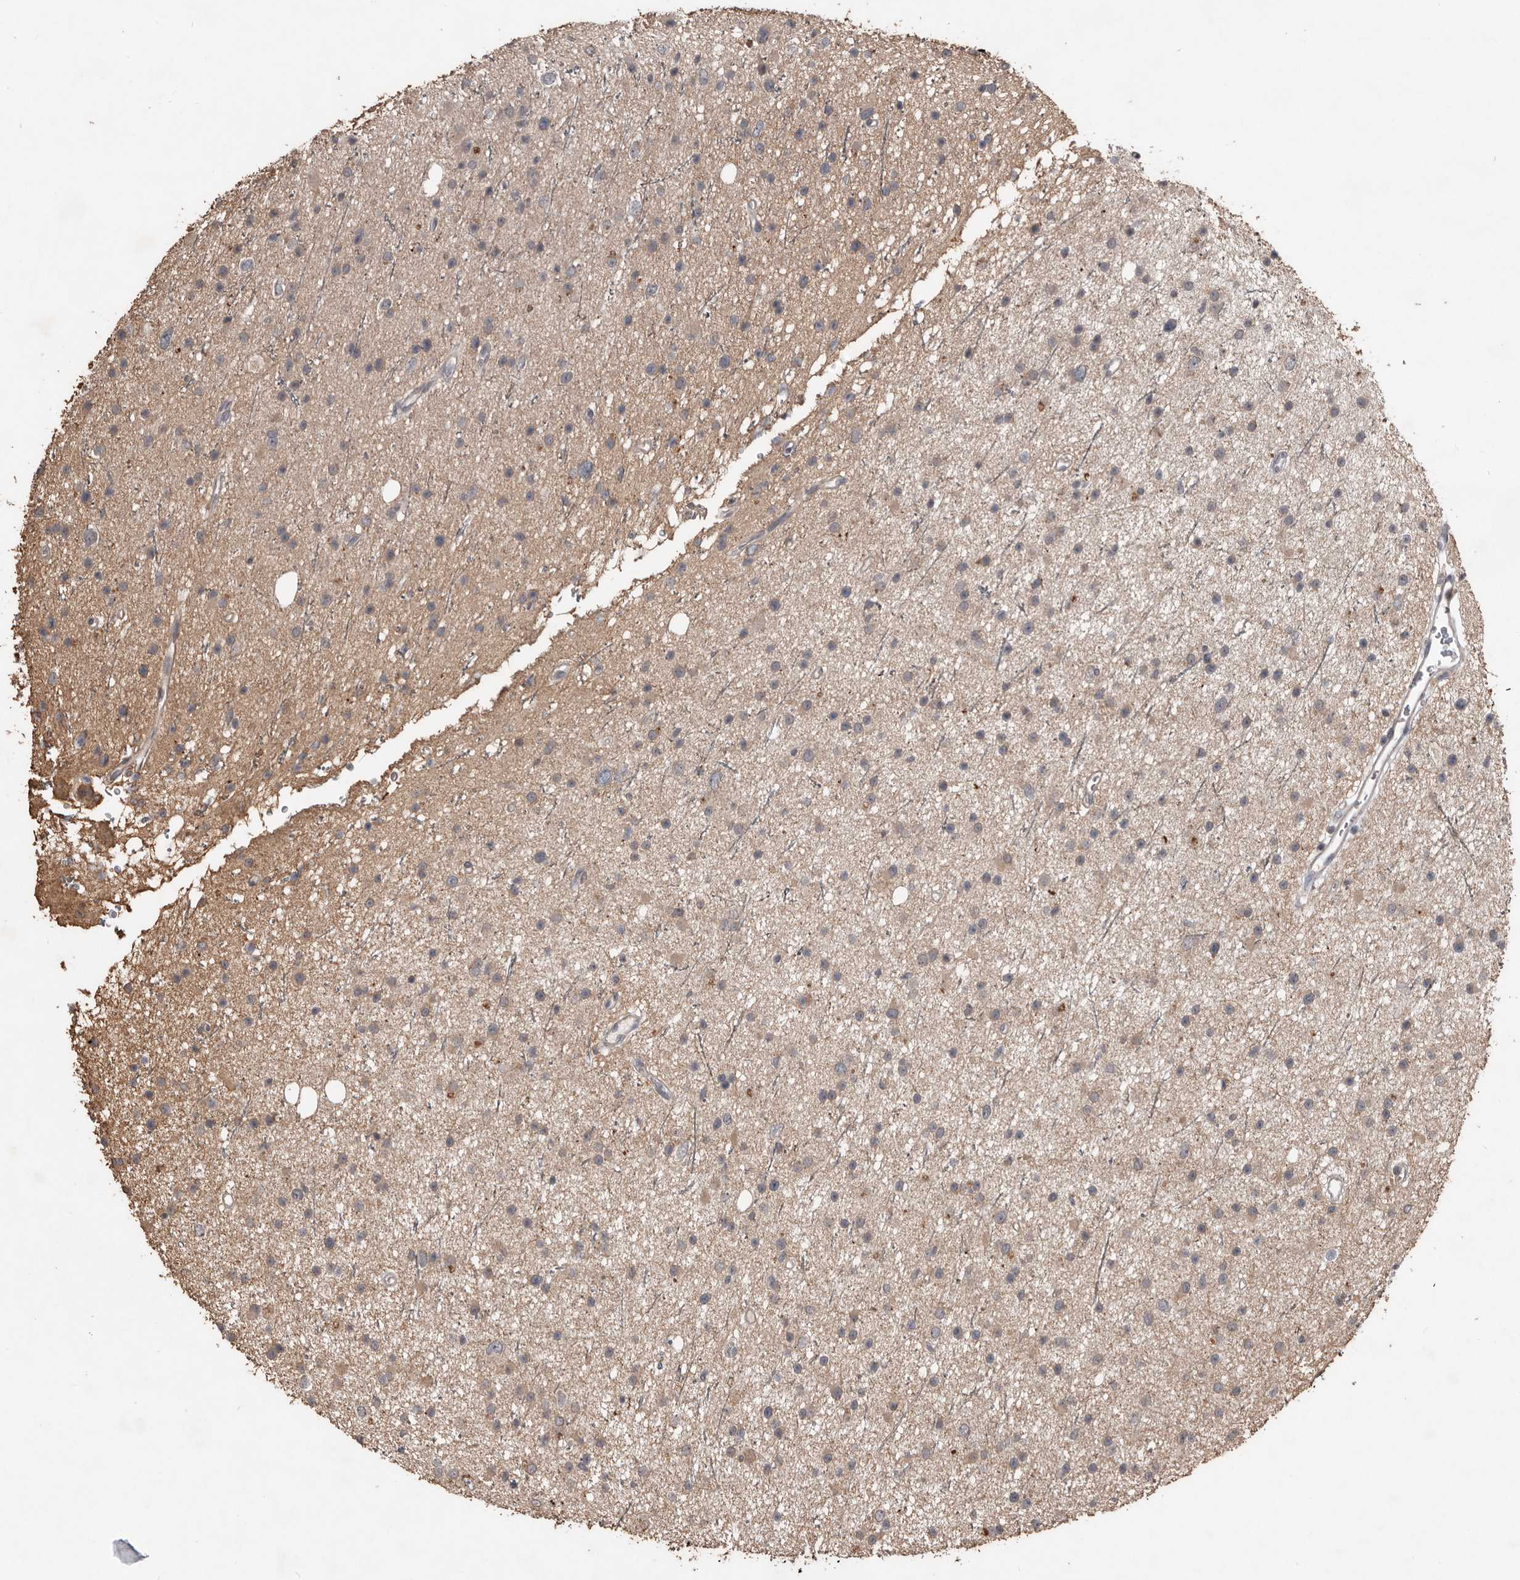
{"staining": {"intensity": "weak", "quantity": "<25%", "location": "cytoplasmic/membranous"}, "tissue": "glioma", "cell_type": "Tumor cells", "image_type": "cancer", "snomed": [{"axis": "morphology", "description": "Glioma, malignant, Low grade"}, {"axis": "topography", "description": "Cerebral cortex"}], "caption": "Histopathology image shows no protein positivity in tumor cells of glioma tissue. (IHC, brightfield microscopy, high magnification).", "gene": "BAMBI", "patient": {"sex": "female", "age": 39}}